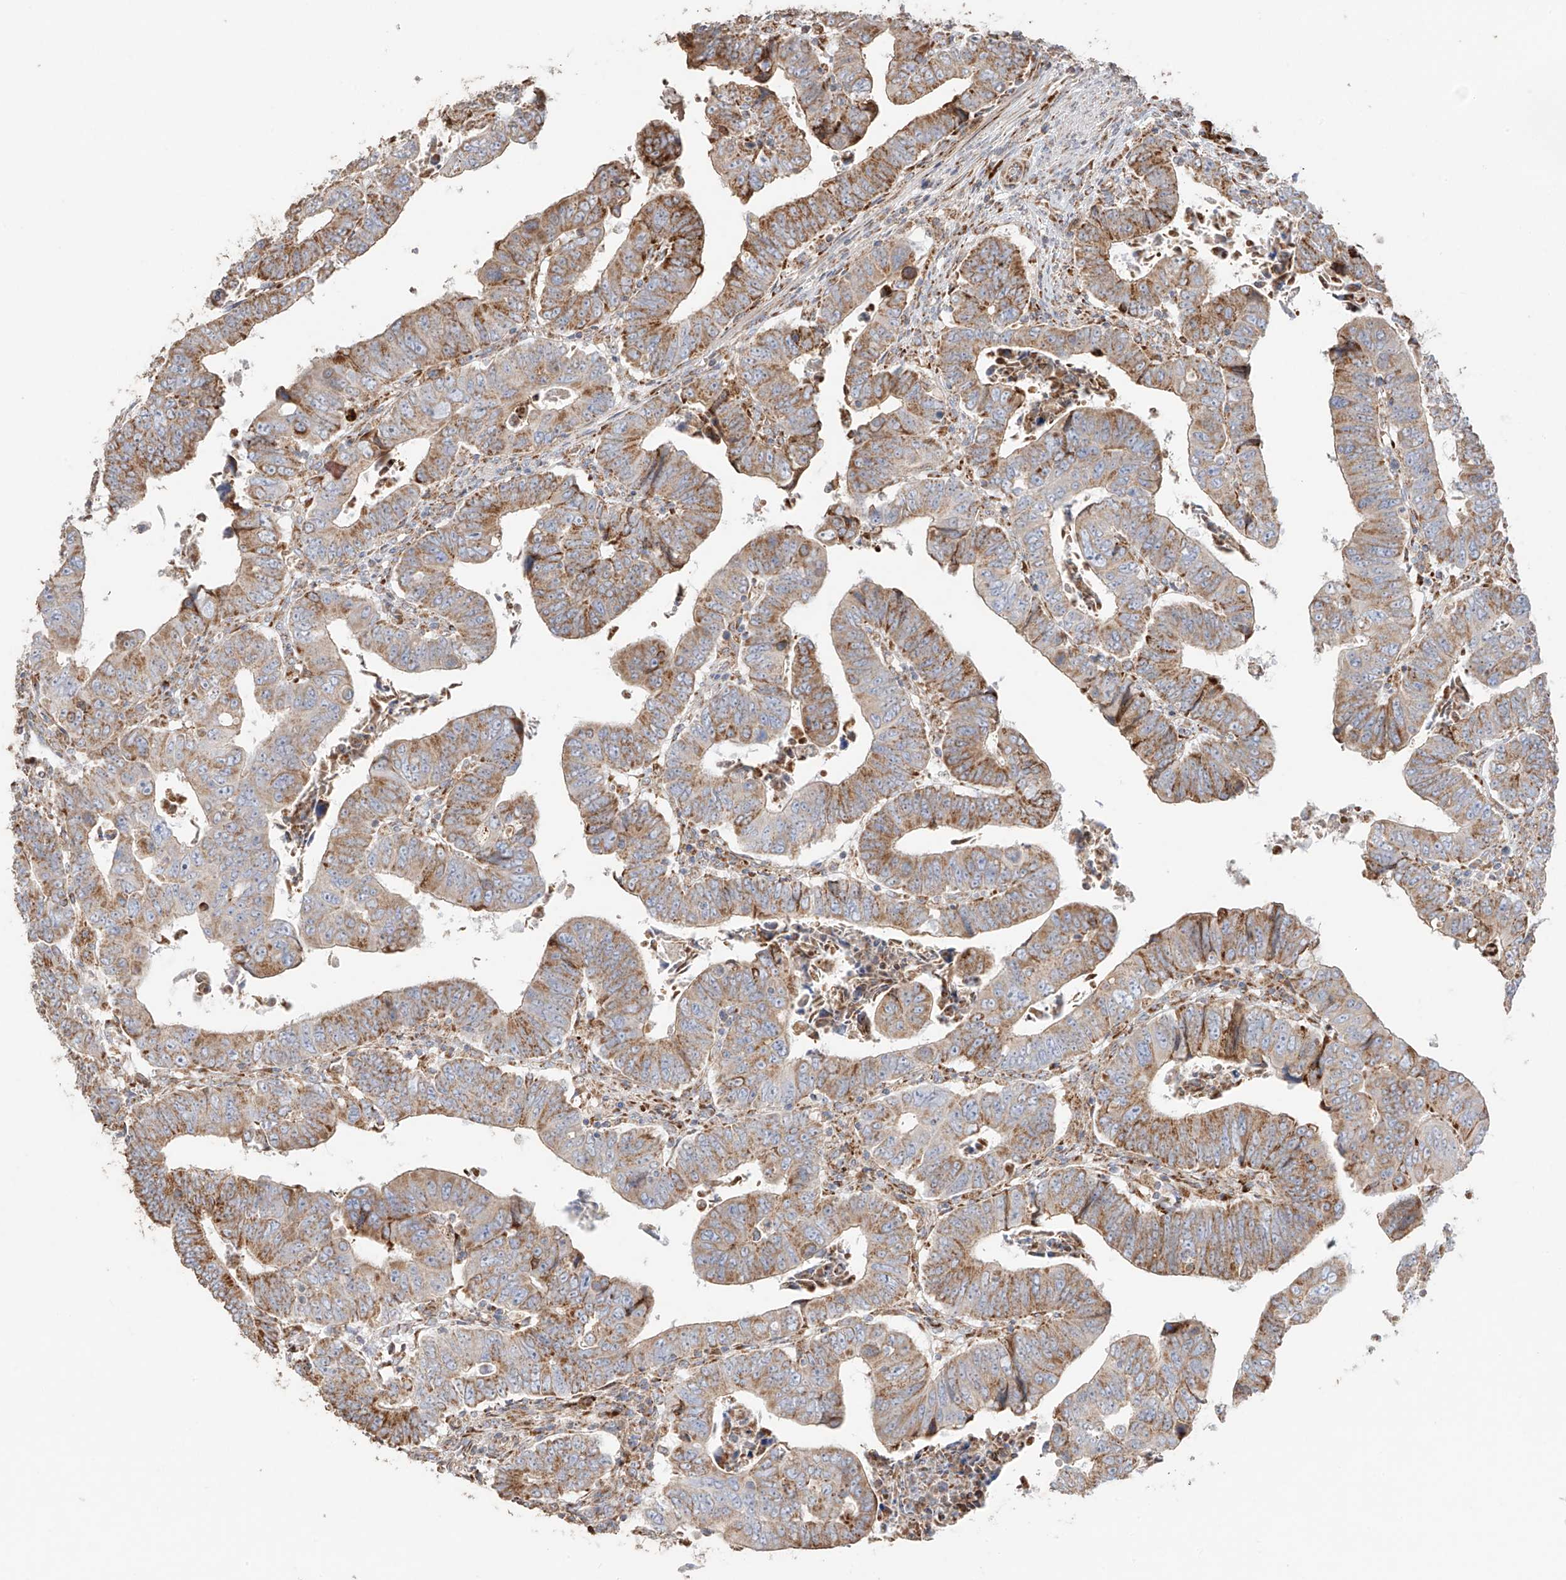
{"staining": {"intensity": "moderate", "quantity": ">75%", "location": "cytoplasmic/membranous"}, "tissue": "colorectal cancer", "cell_type": "Tumor cells", "image_type": "cancer", "snomed": [{"axis": "morphology", "description": "Normal tissue, NOS"}, {"axis": "morphology", "description": "Adenocarcinoma, NOS"}, {"axis": "topography", "description": "Rectum"}], "caption": "The immunohistochemical stain labels moderate cytoplasmic/membranous staining in tumor cells of colorectal cancer tissue. Using DAB (3,3'-diaminobenzidine) (brown) and hematoxylin (blue) stains, captured at high magnification using brightfield microscopy.", "gene": "COLGALT2", "patient": {"sex": "female", "age": 65}}